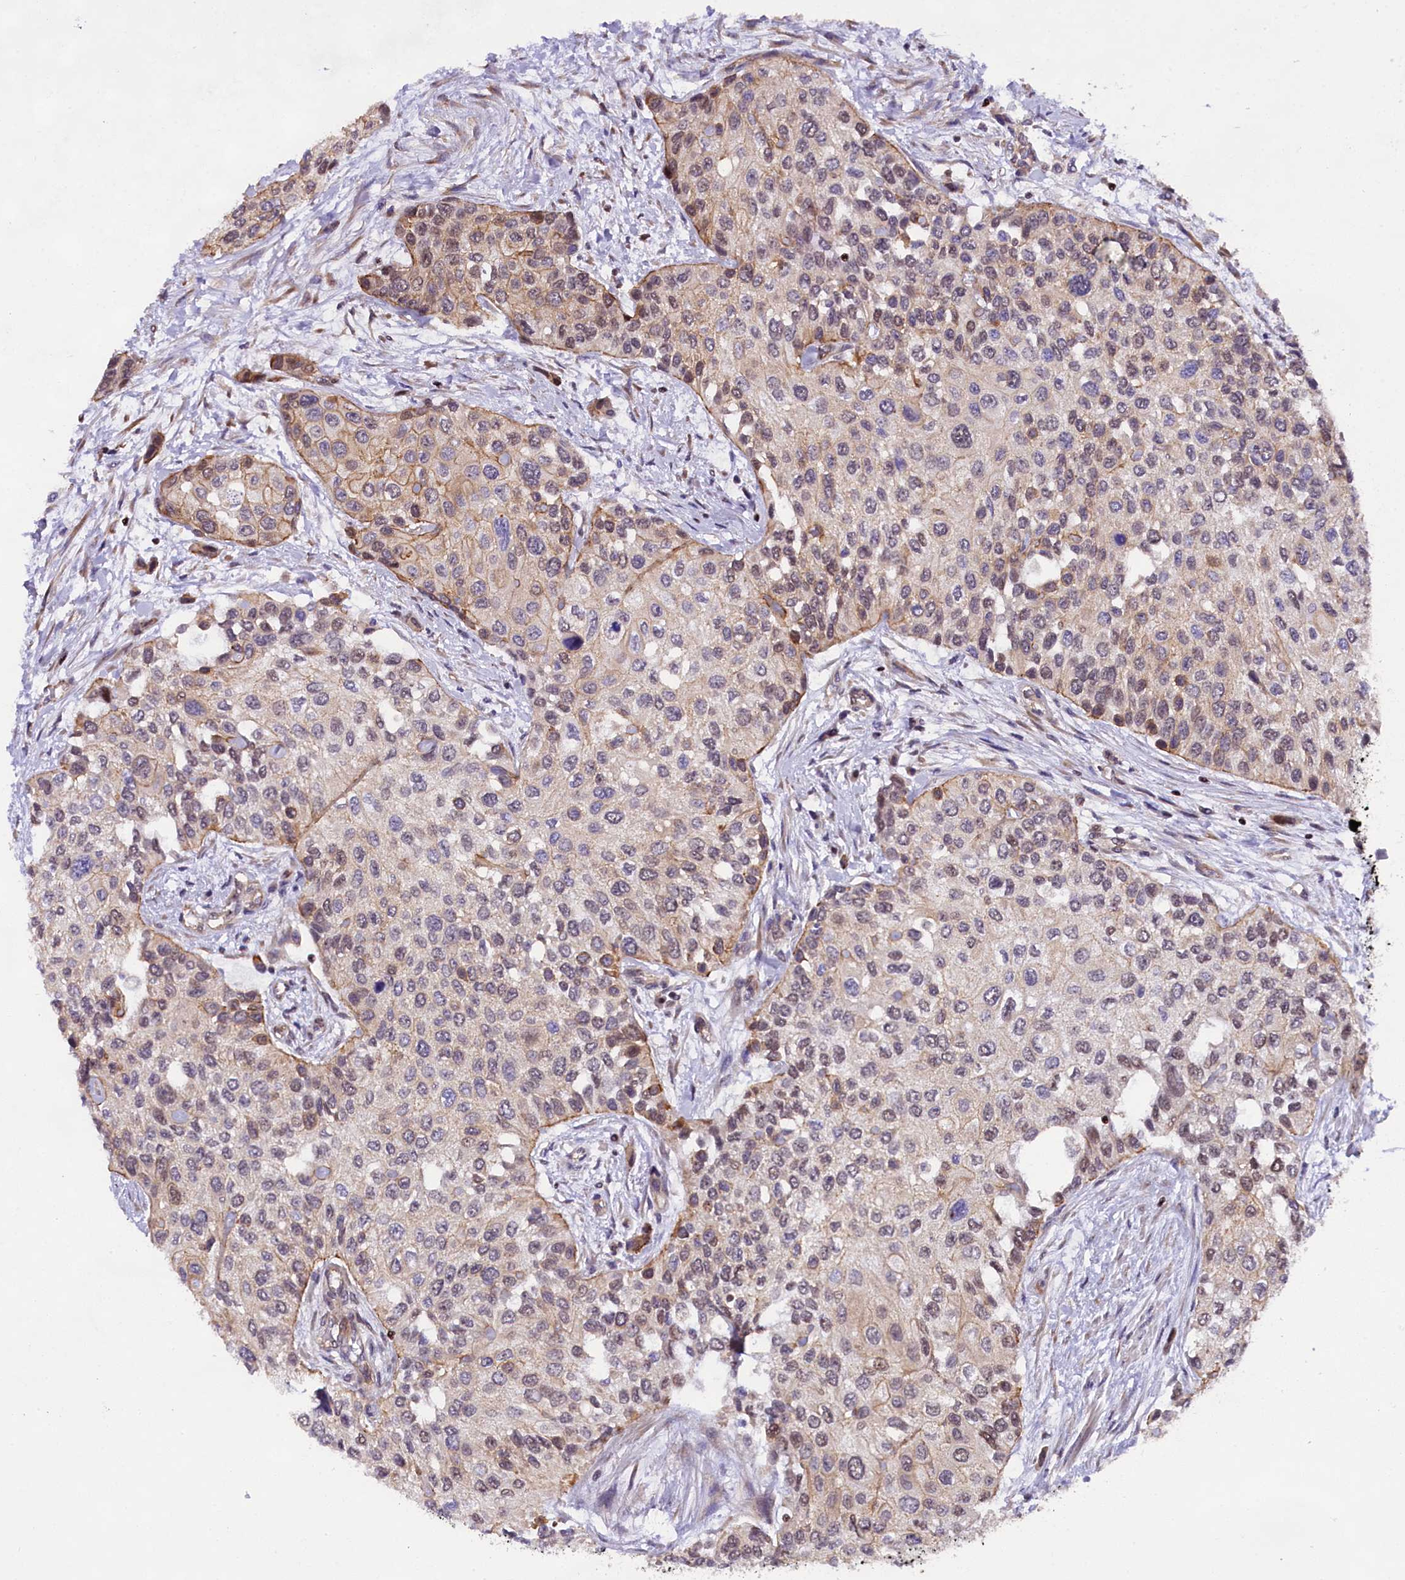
{"staining": {"intensity": "moderate", "quantity": "<25%", "location": "cytoplasmic/membranous,nuclear"}, "tissue": "urothelial cancer", "cell_type": "Tumor cells", "image_type": "cancer", "snomed": [{"axis": "morphology", "description": "Normal tissue, NOS"}, {"axis": "morphology", "description": "Urothelial carcinoma, High grade"}, {"axis": "topography", "description": "Vascular tissue"}, {"axis": "topography", "description": "Urinary bladder"}], "caption": "There is low levels of moderate cytoplasmic/membranous and nuclear expression in tumor cells of high-grade urothelial carcinoma, as demonstrated by immunohistochemical staining (brown color).", "gene": "SP4", "patient": {"sex": "female", "age": 56}}